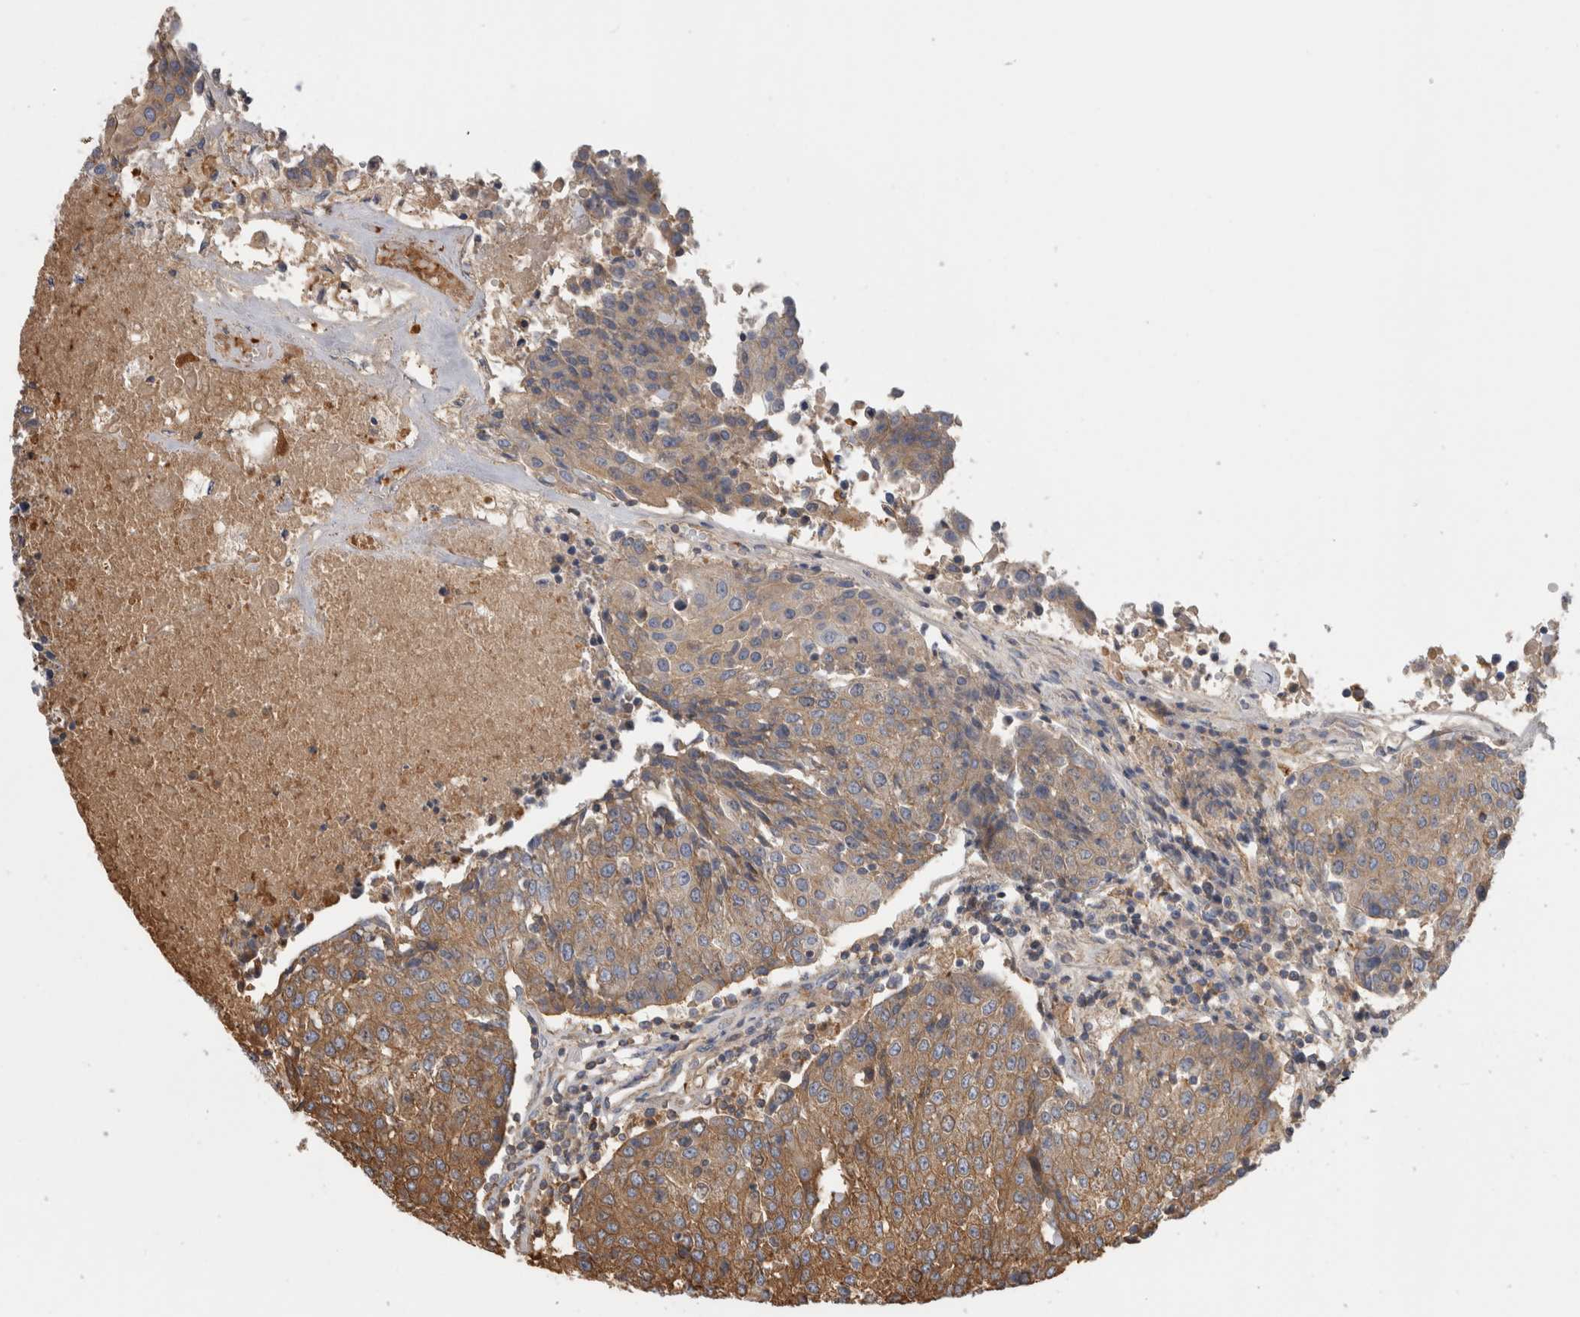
{"staining": {"intensity": "moderate", "quantity": ">75%", "location": "cytoplasmic/membranous"}, "tissue": "urothelial cancer", "cell_type": "Tumor cells", "image_type": "cancer", "snomed": [{"axis": "morphology", "description": "Urothelial carcinoma, High grade"}, {"axis": "topography", "description": "Urinary bladder"}], "caption": "Protein expression analysis of human urothelial cancer reveals moderate cytoplasmic/membranous staining in about >75% of tumor cells.", "gene": "TBCE", "patient": {"sex": "female", "age": 85}}